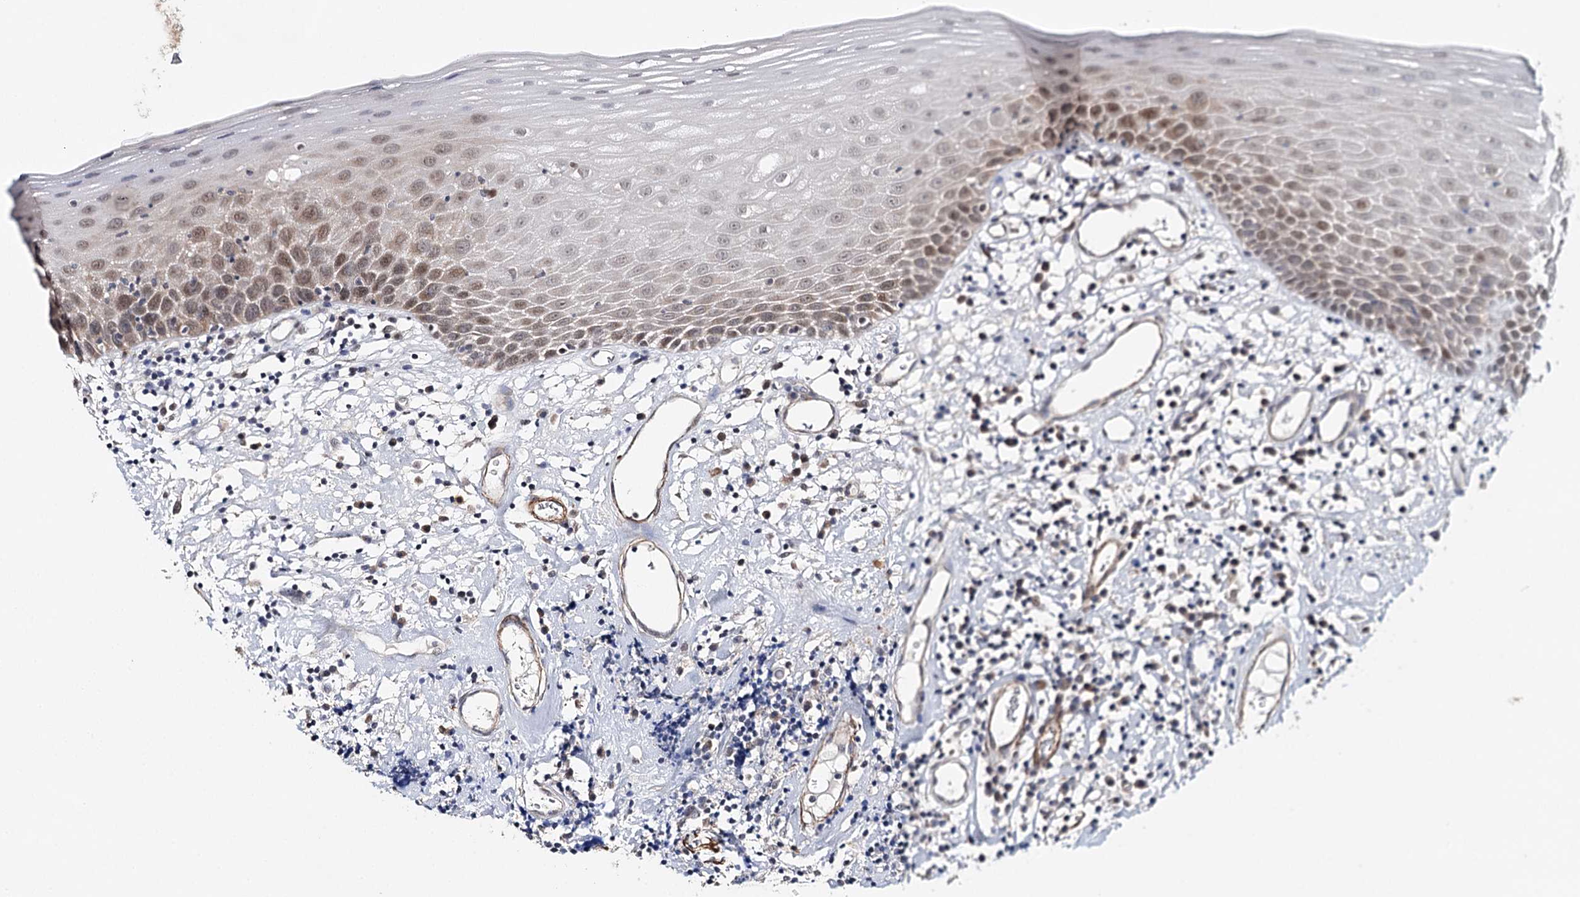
{"staining": {"intensity": "moderate", "quantity": "<25%", "location": "nuclear"}, "tissue": "oral mucosa", "cell_type": "Squamous epithelial cells", "image_type": "normal", "snomed": [{"axis": "morphology", "description": "Normal tissue, NOS"}, {"axis": "topography", "description": "Oral tissue"}], "caption": "This photomicrograph exhibits normal oral mucosa stained with IHC to label a protein in brown. The nuclear of squamous epithelial cells show moderate positivity for the protein. Nuclei are counter-stained blue.", "gene": "CFAP46", "patient": {"sex": "male", "age": 74}}